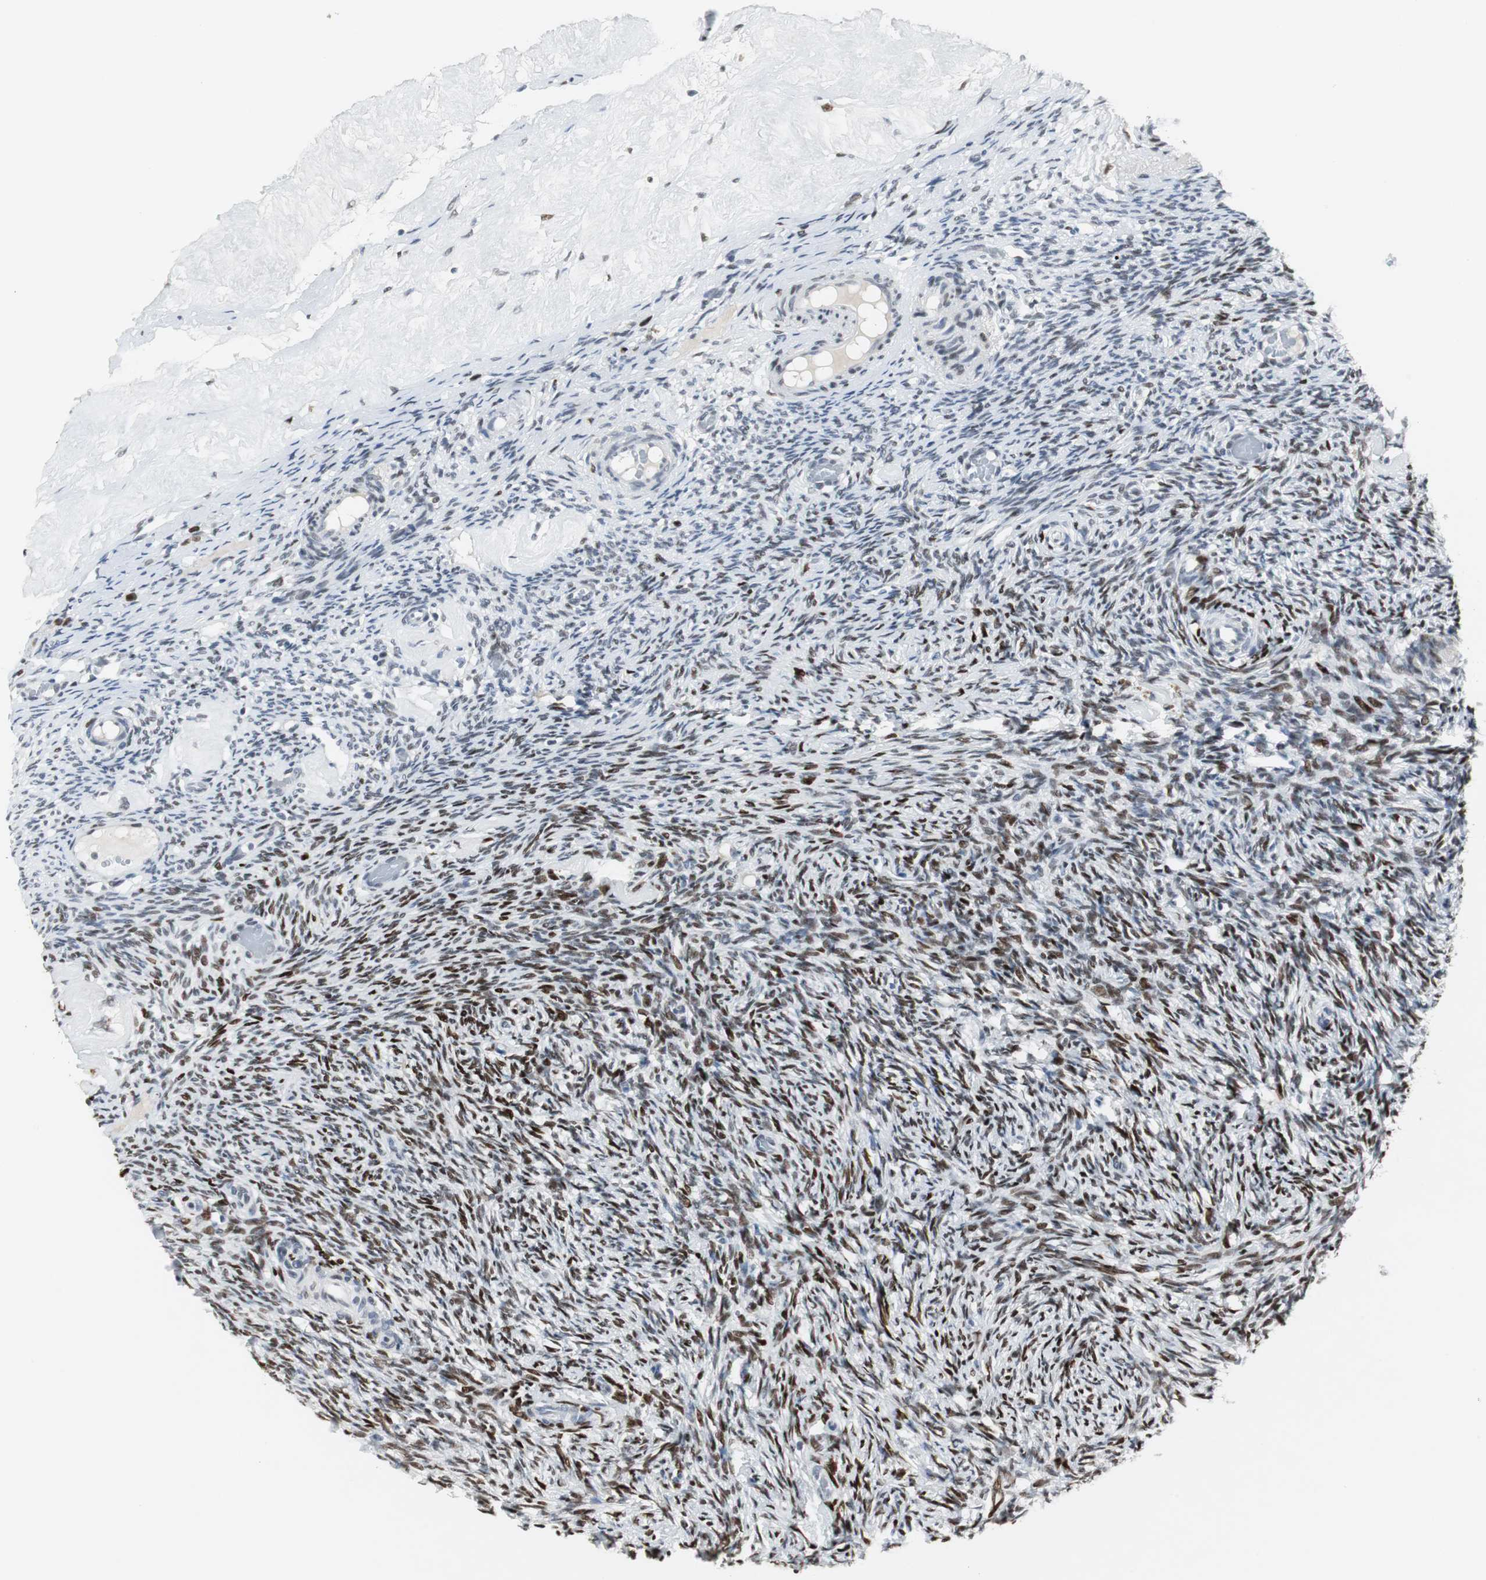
{"staining": {"intensity": "strong", "quantity": ">75%", "location": "nuclear"}, "tissue": "ovary", "cell_type": "Follicle cells", "image_type": "normal", "snomed": [{"axis": "morphology", "description": "Normal tissue, NOS"}, {"axis": "topography", "description": "Ovary"}], "caption": "Strong nuclear expression is appreciated in approximately >75% of follicle cells in unremarkable ovary.", "gene": "ELK1", "patient": {"sex": "female", "age": 60}}